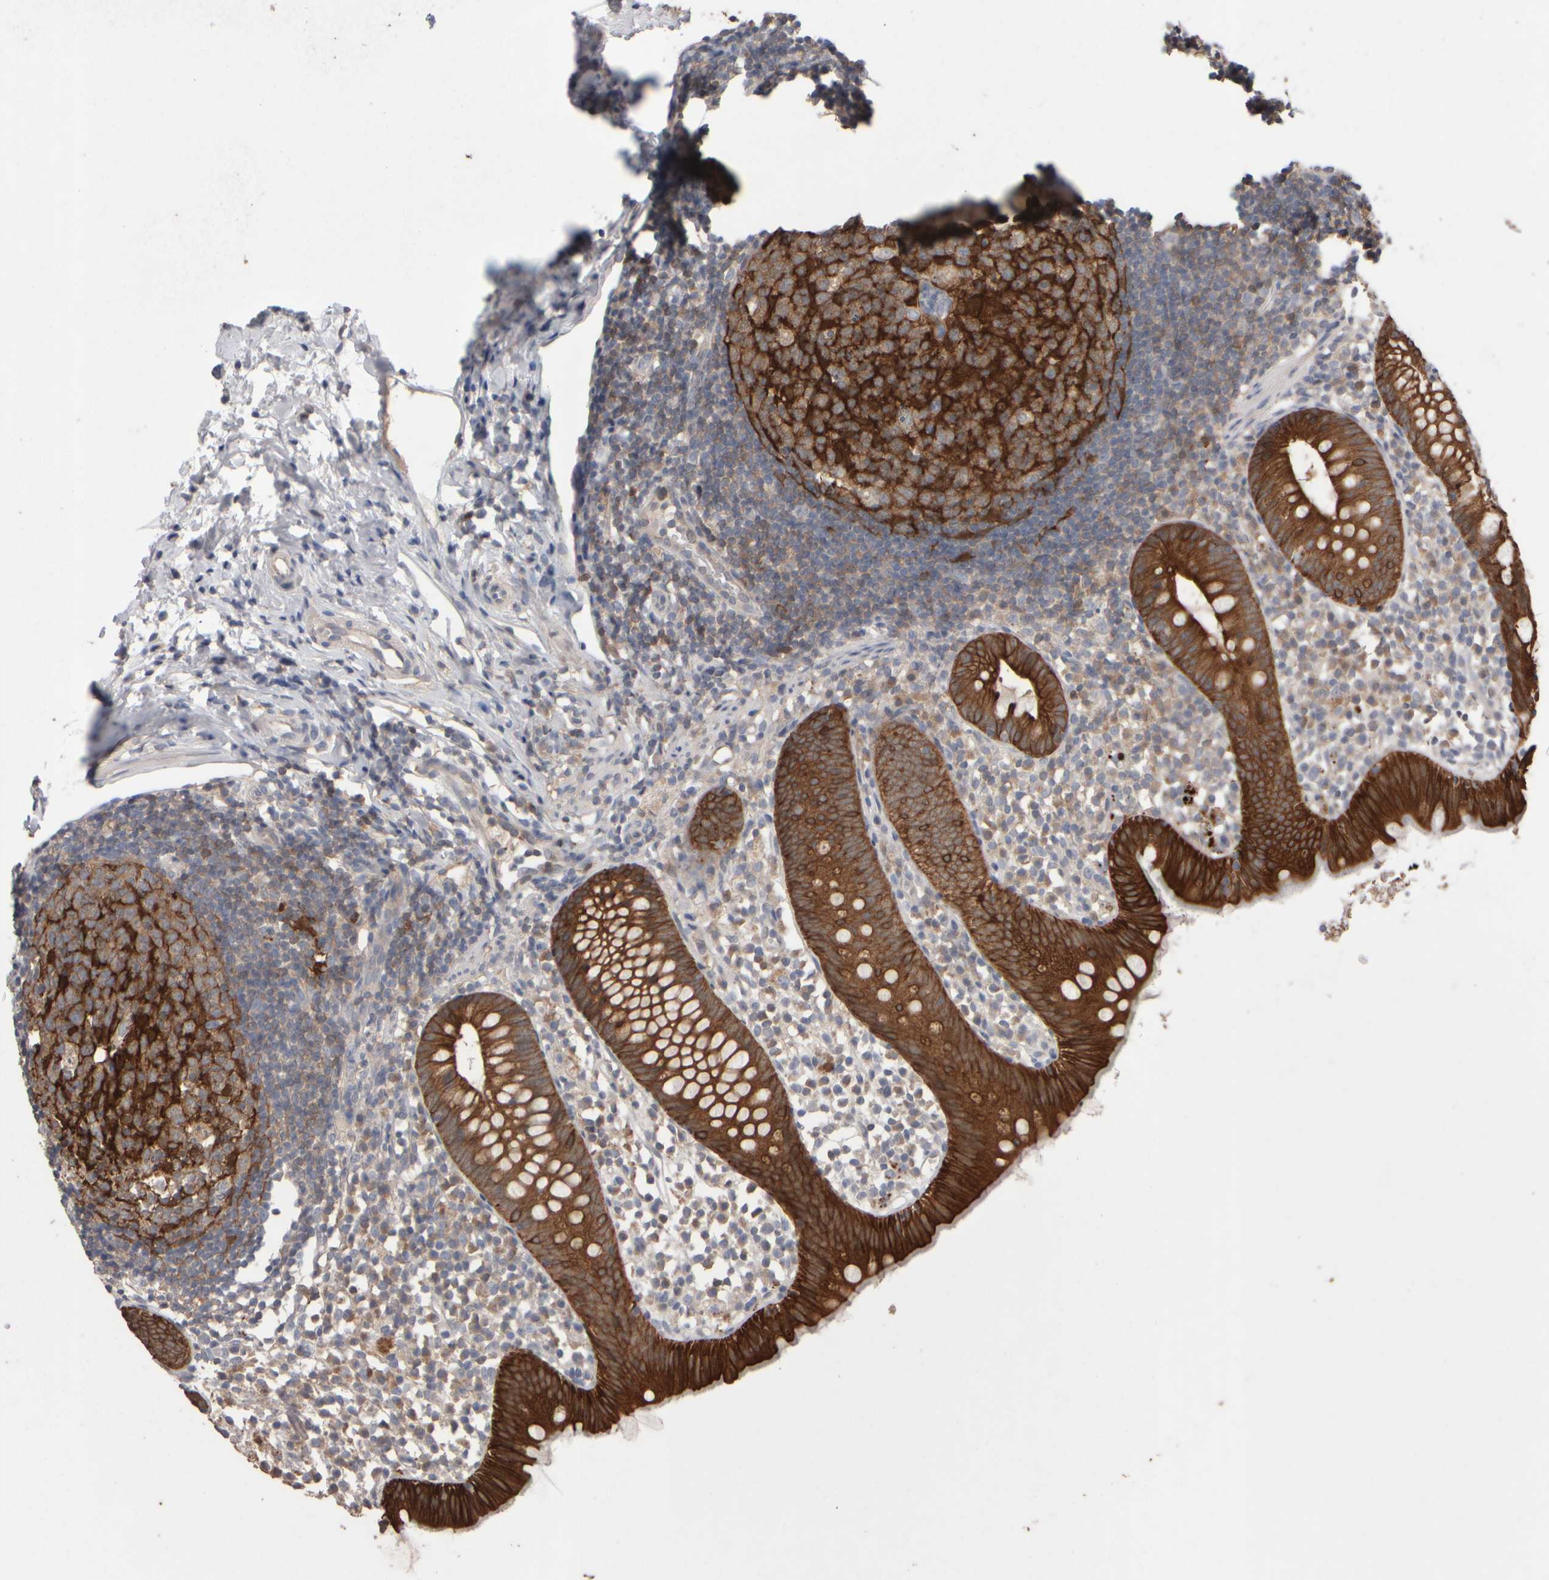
{"staining": {"intensity": "strong", "quantity": ">75%", "location": "cytoplasmic/membranous"}, "tissue": "appendix", "cell_type": "Glandular cells", "image_type": "normal", "snomed": [{"axis": "morphology", "description": "Normal tissue, NOS"}, {"axis": "topography", "description": "Appendix"}], "caption": "A brown stain highlights strong cytoplasmic/membranous positivity of a protein in glandular cells of normal appendix. (DAB (3,3'-diaminobenzidine) IHC, brown staining for protein, blue staining for nuclei).", "gene": "EPHX2", "patient": {"sex": "female", "age": 20}}